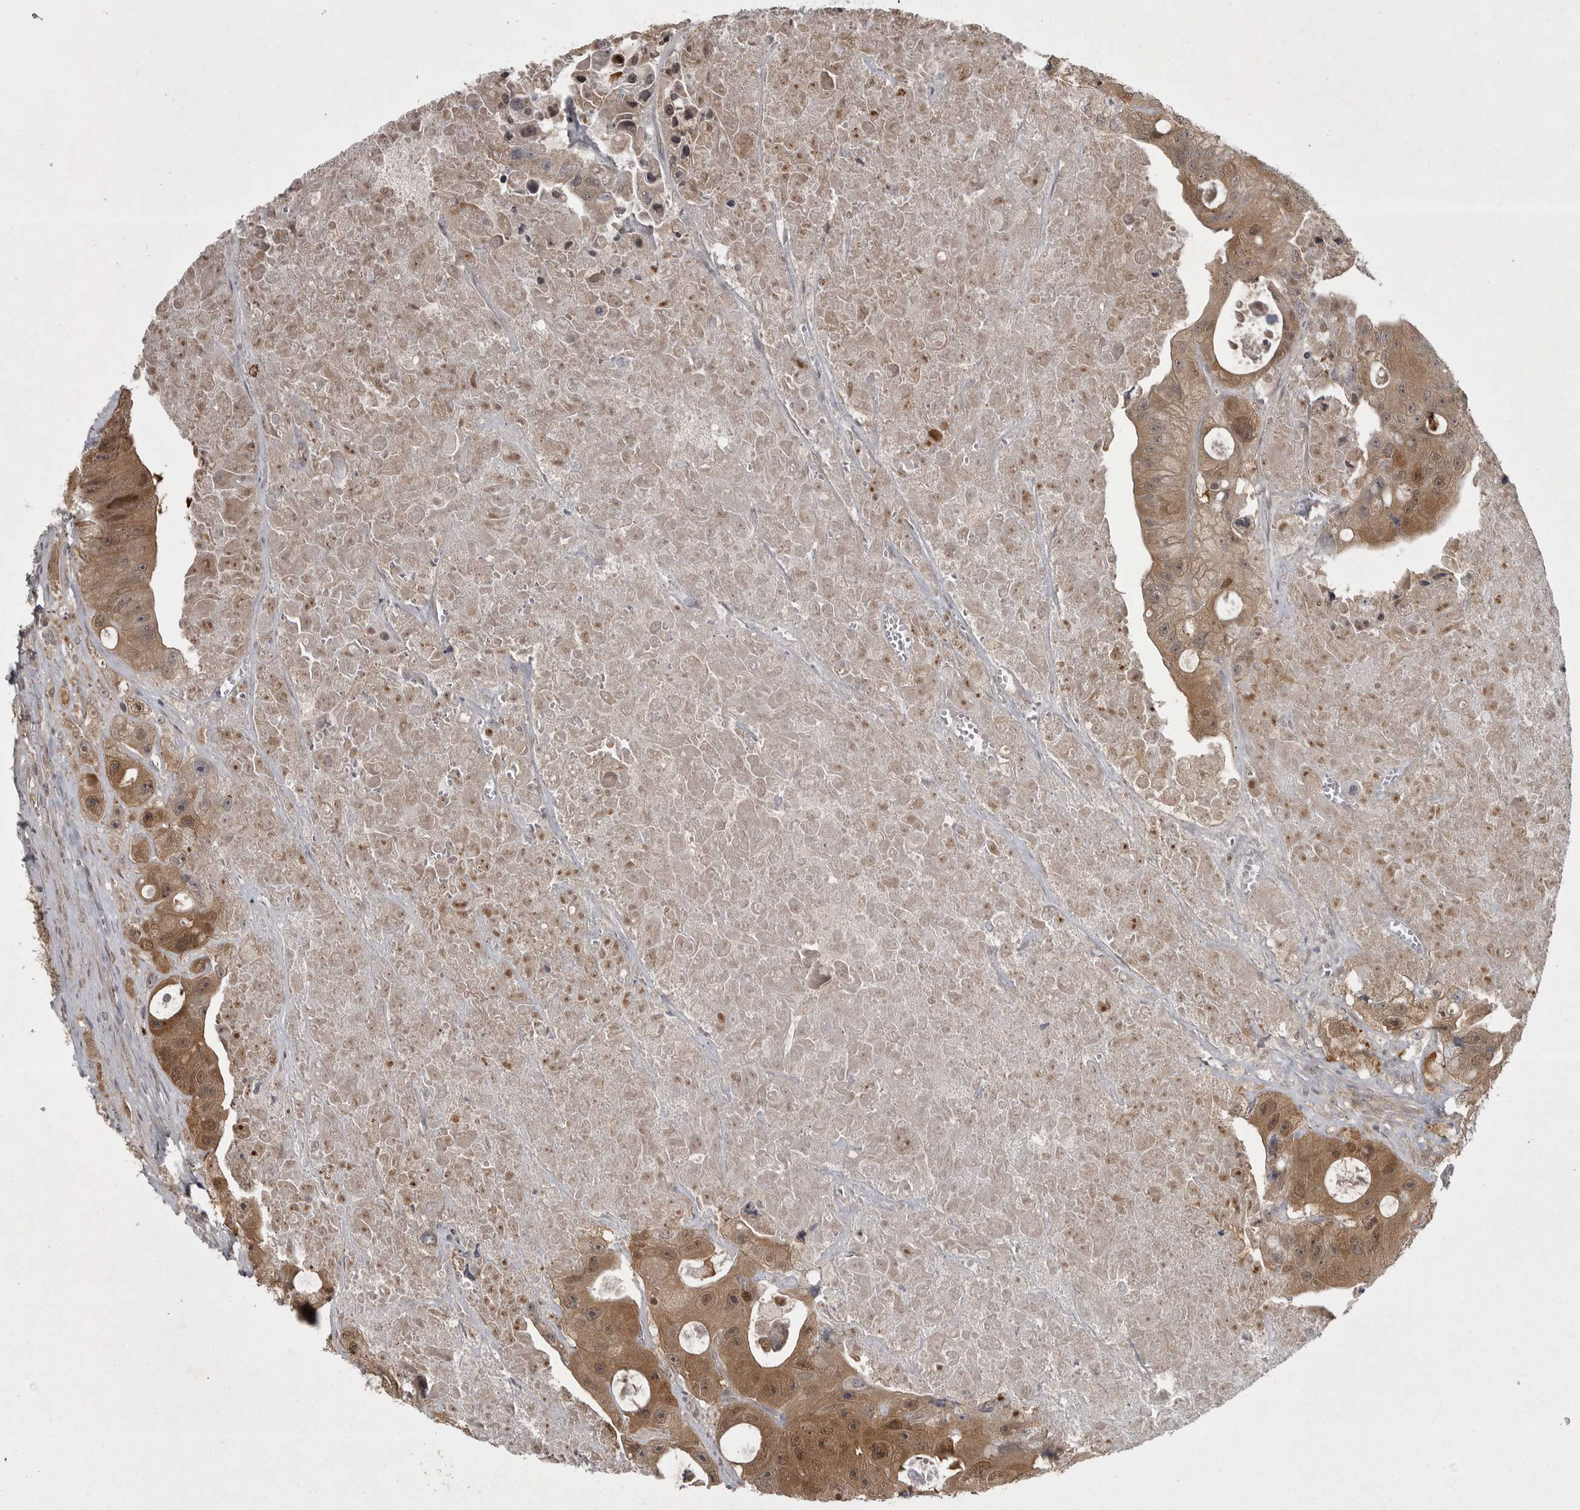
{"staining": {"intensity": "moderate", "quantity": ">75%", "location": "cytoplasmic/membranous,nuclear"}, "tissue": "colorectal cancer", "cell_type": "Tumor cells", "image_type": "cancer", "snomed": [{"axis": "morphology", "description": "Adenocarcinoma, NOS"}, {"axis": "topography", "description": "Colon"}], "caption": "Tumor cells display moderate cytoplasmic/membranous and nuclear positivity in approximately >75% of cells in colorectal cancer (adenocarcinoma). (Stains: DAB in brown, nuclei in blue, Microscopy: brightfield microscopy at high magnification).", "gene": "PPP1R9A", "patient": {"sex": "female", "age": 46}}